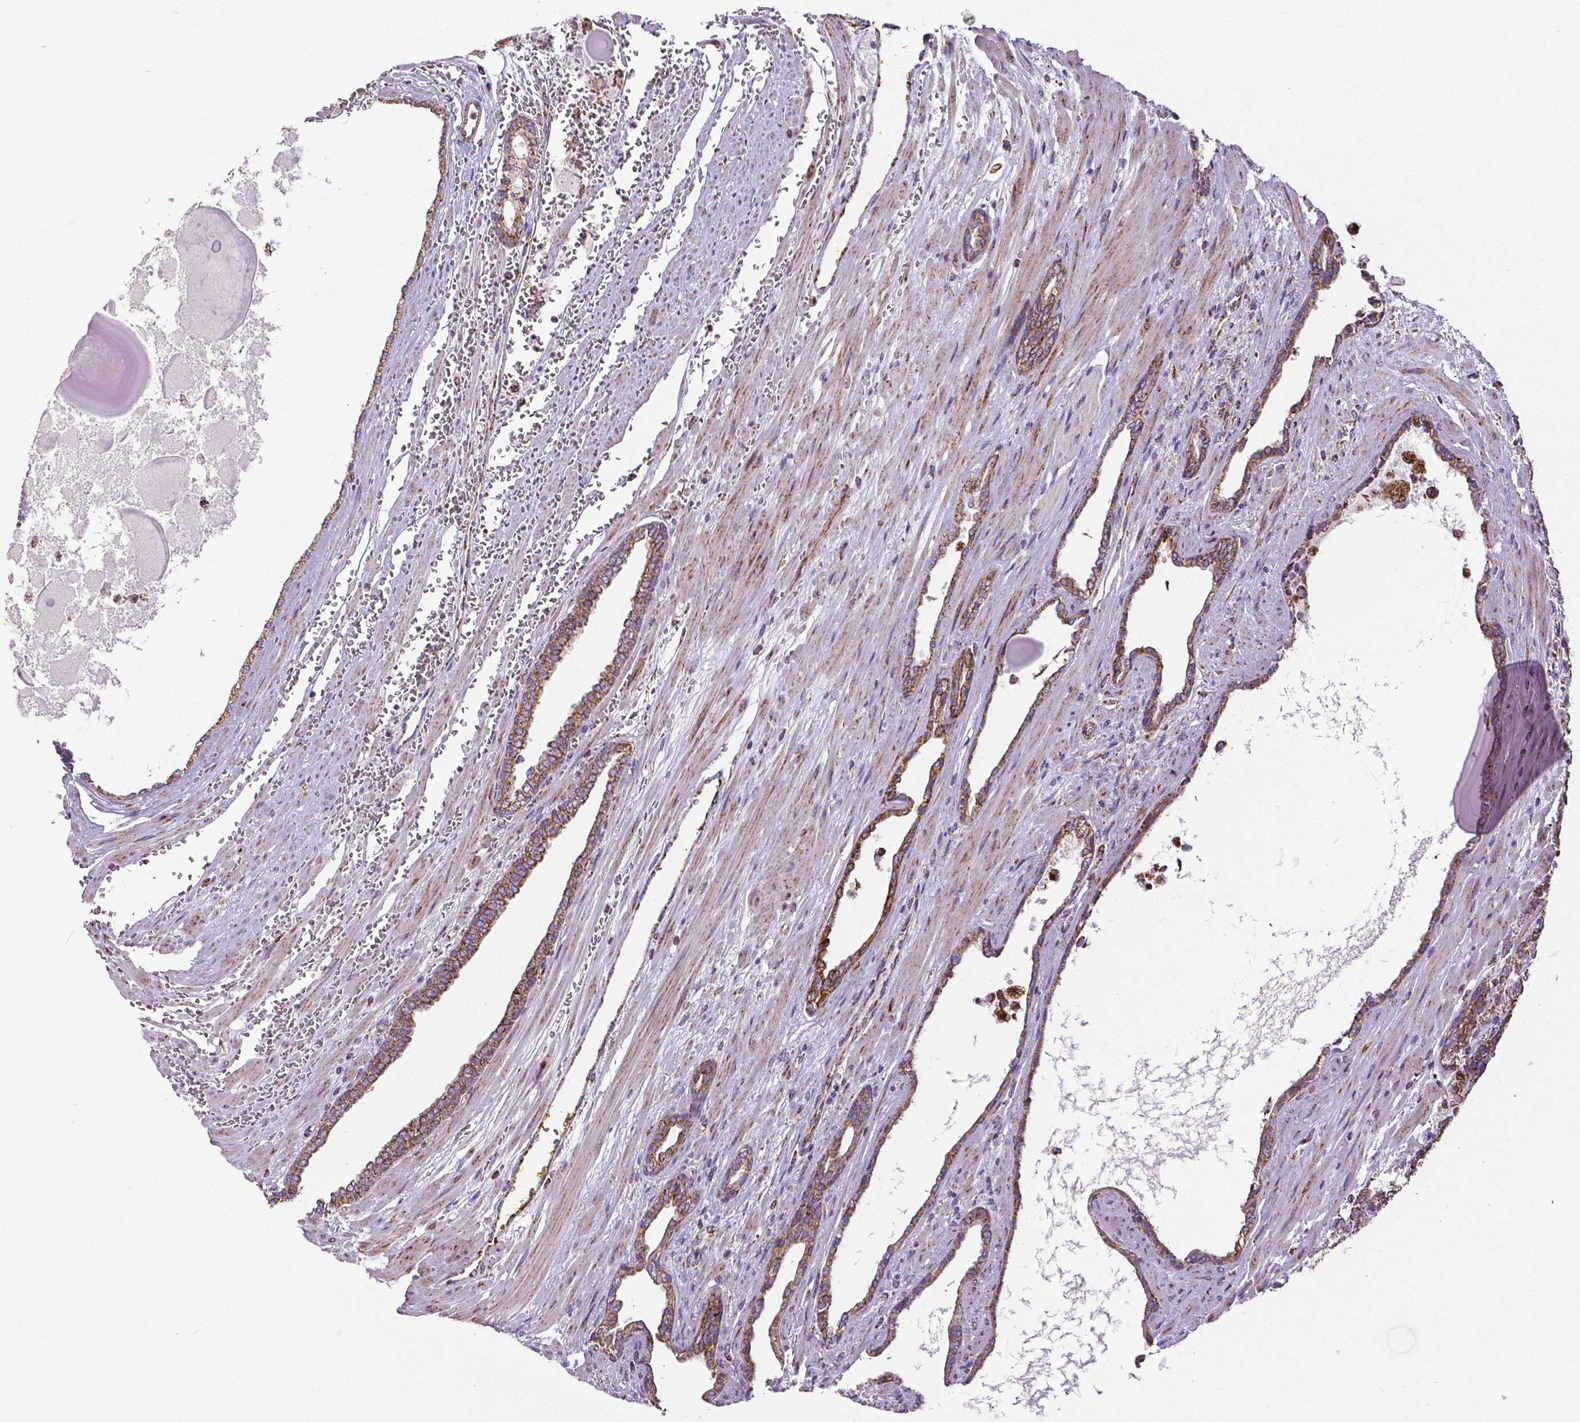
{"staining": {"intensity": "strong", "quantity": ">75%", "location": "cytoplasmic/membranous"}, "tissue": "prostate cancer", "cell_type": "Tumor cells", "image_type": "cancer", "snomed": [{"axis": "morphology", "description": "Adenocarcinoma, High grade"}, {"axis": "topography", "description": "Prostate"}], "caption": "A brown stain labels strong cytoplasmic/membranous positivity of a protein in prostate cancer tumor cells.", "gene": "MACC1", "patient": {"sex": "male", "age": 64}}